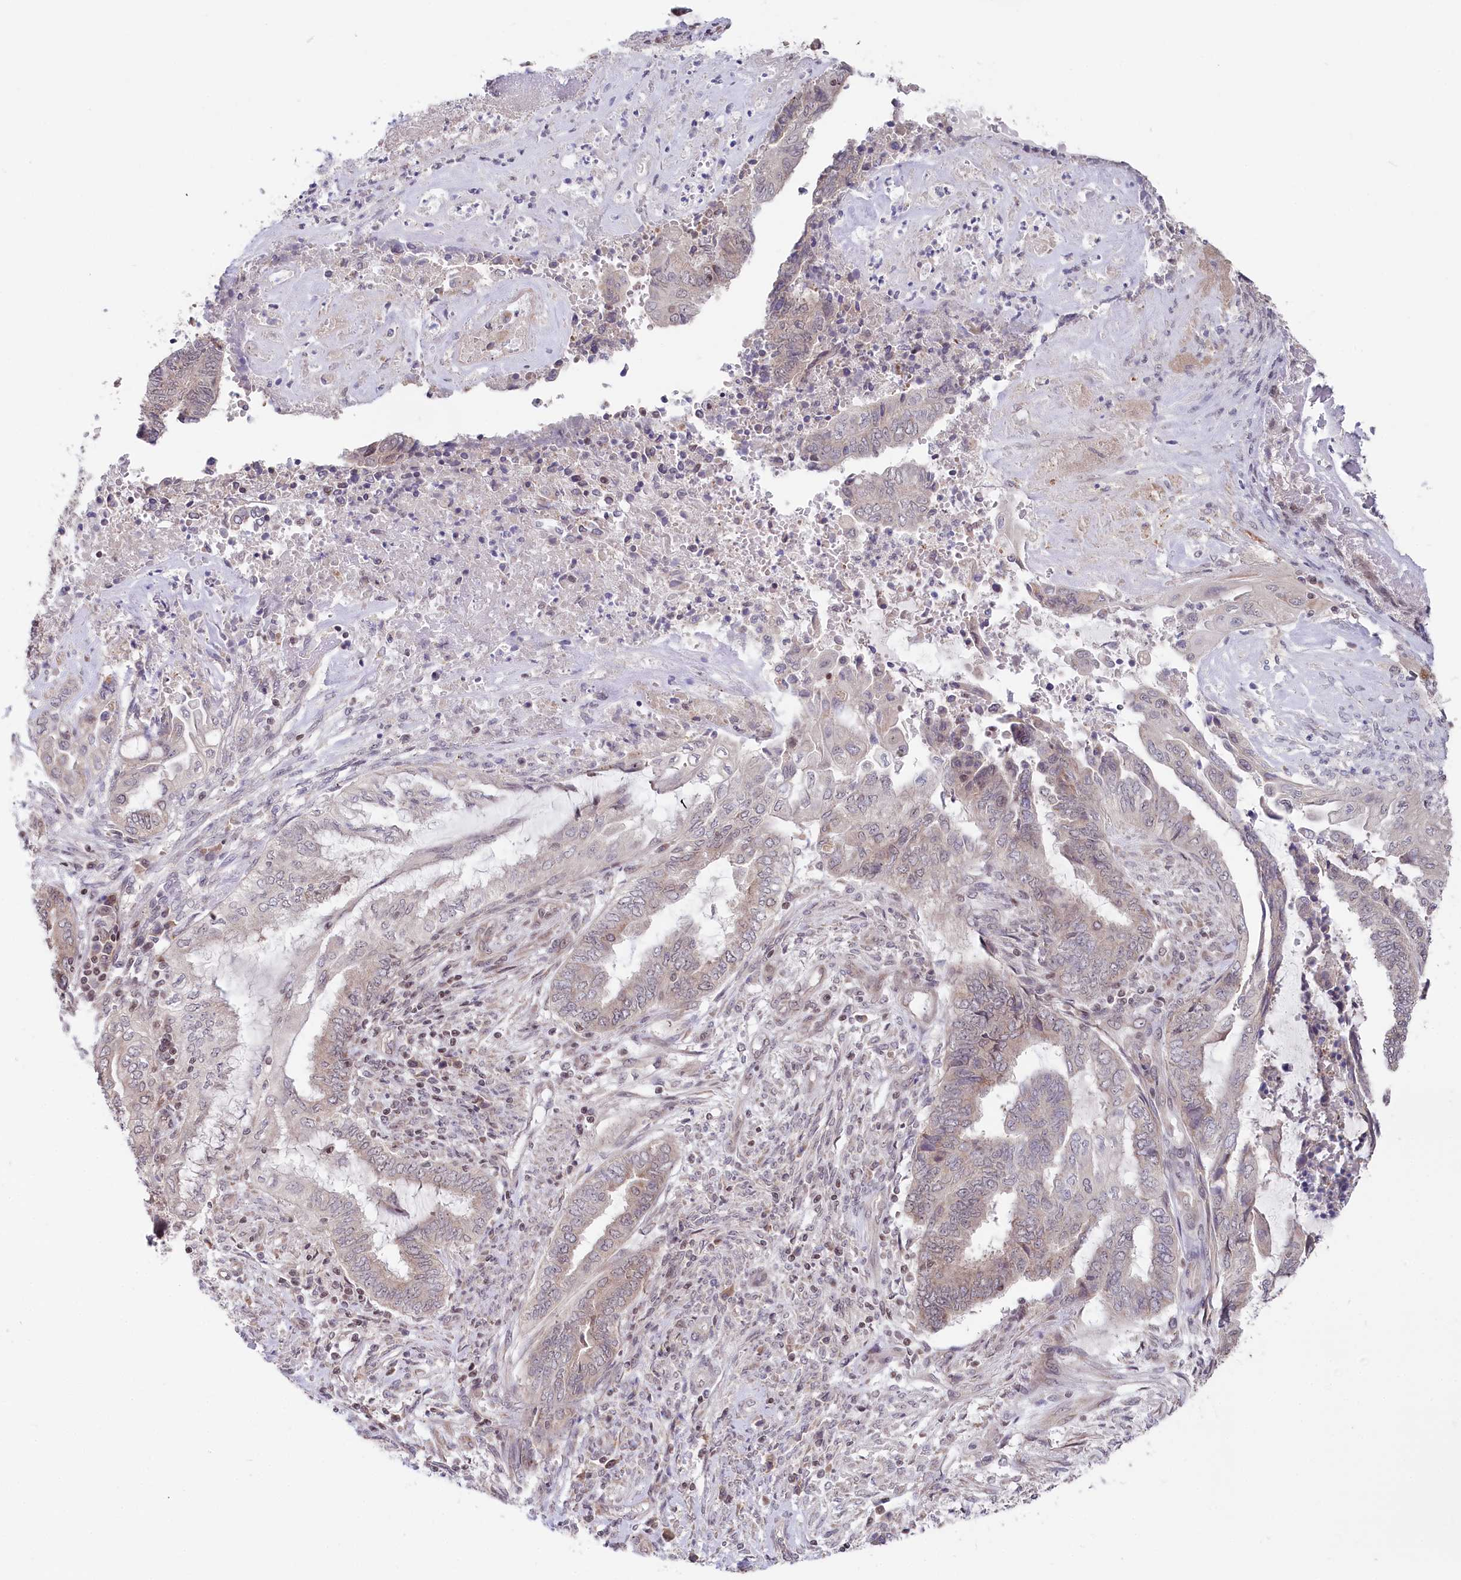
{"staining": {"intensity": "weak", "quantity": "<25%", "location": "cytoplasmic/membranous"}, "tissue": "endometrial cancer", "cell_type": "Tumor cells", "image_type": "cancer", "snomed": [{"axis": "morphology", "description": "Adenocarcinoma, NOS"}, {"axis": "topography", "description": "Uterus"}, {"axis": "topography", "description": "Endometrium"}], "caption": "Immunohistochemistry (IHC) of human adenocarcinoma (endometrial) displays no positivity in tumor cells.", "gene": "CGGBP1", "patient": {"sex": "female", "age": 70}}